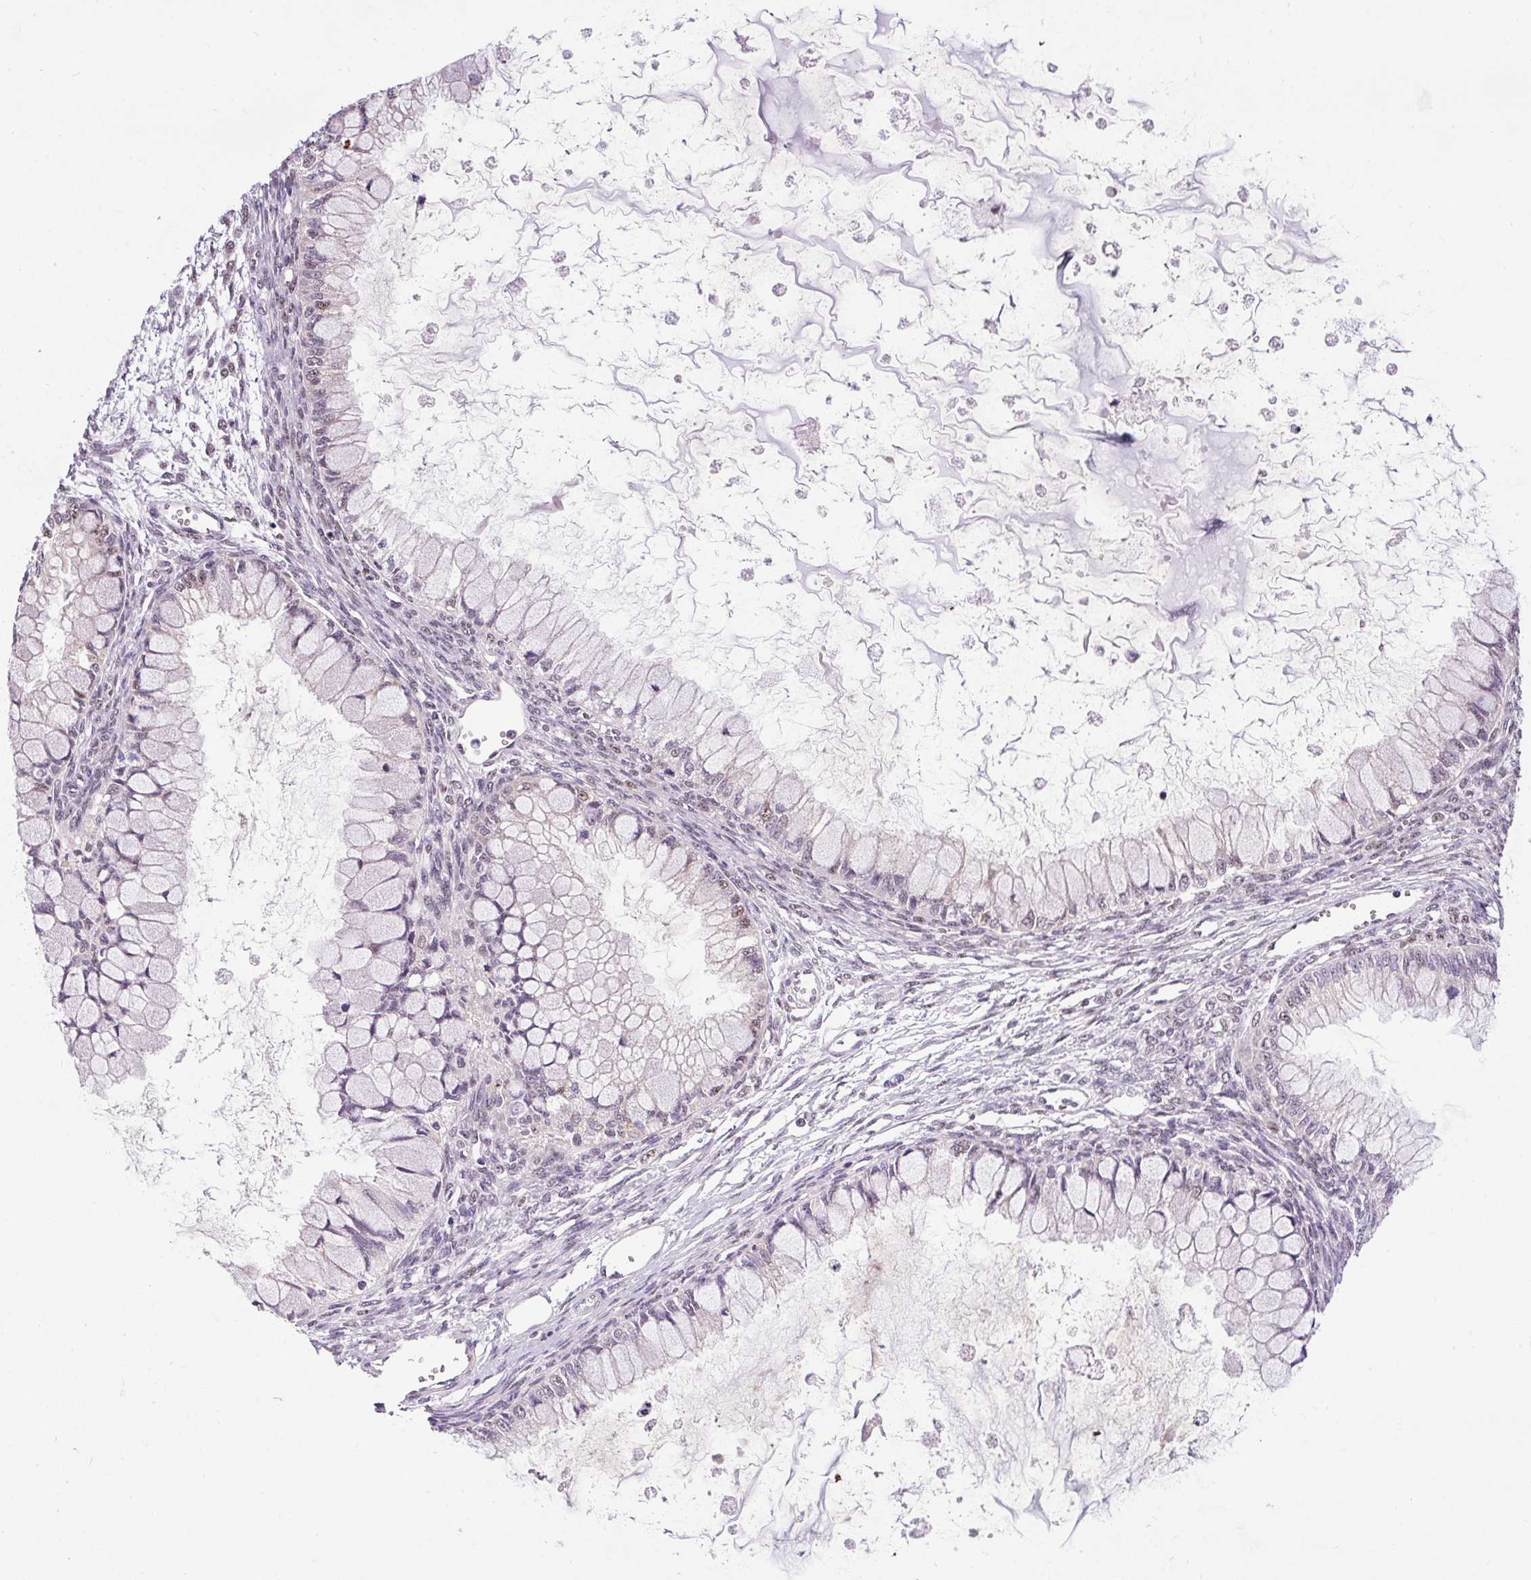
{"staining": {"intensity": "weak", "quantity": "<25%", "location": "nuclear"}, "tissue": "ovarian cancer", "cell_type": "Tumor cells", "image_type": "cancer", "snomed": [{"axis": "morphology", "description": "Cystadenocarcinoma, mucinous, NOS"}, {"axis": "topography", "description": "Ovary"}], "caption": "The IHC image has no significant positivity in tumor cells of ovarian mucinous cystadenocarcinoma tissue. (Stains: DAB (3,3'-diaminobenzidine) IHC with hematoxylin counter stain, Microscopy: brightfield microscopy at high magnification).", "gene": "SMC5", "patient": {"sex": "female", "age": 34}}